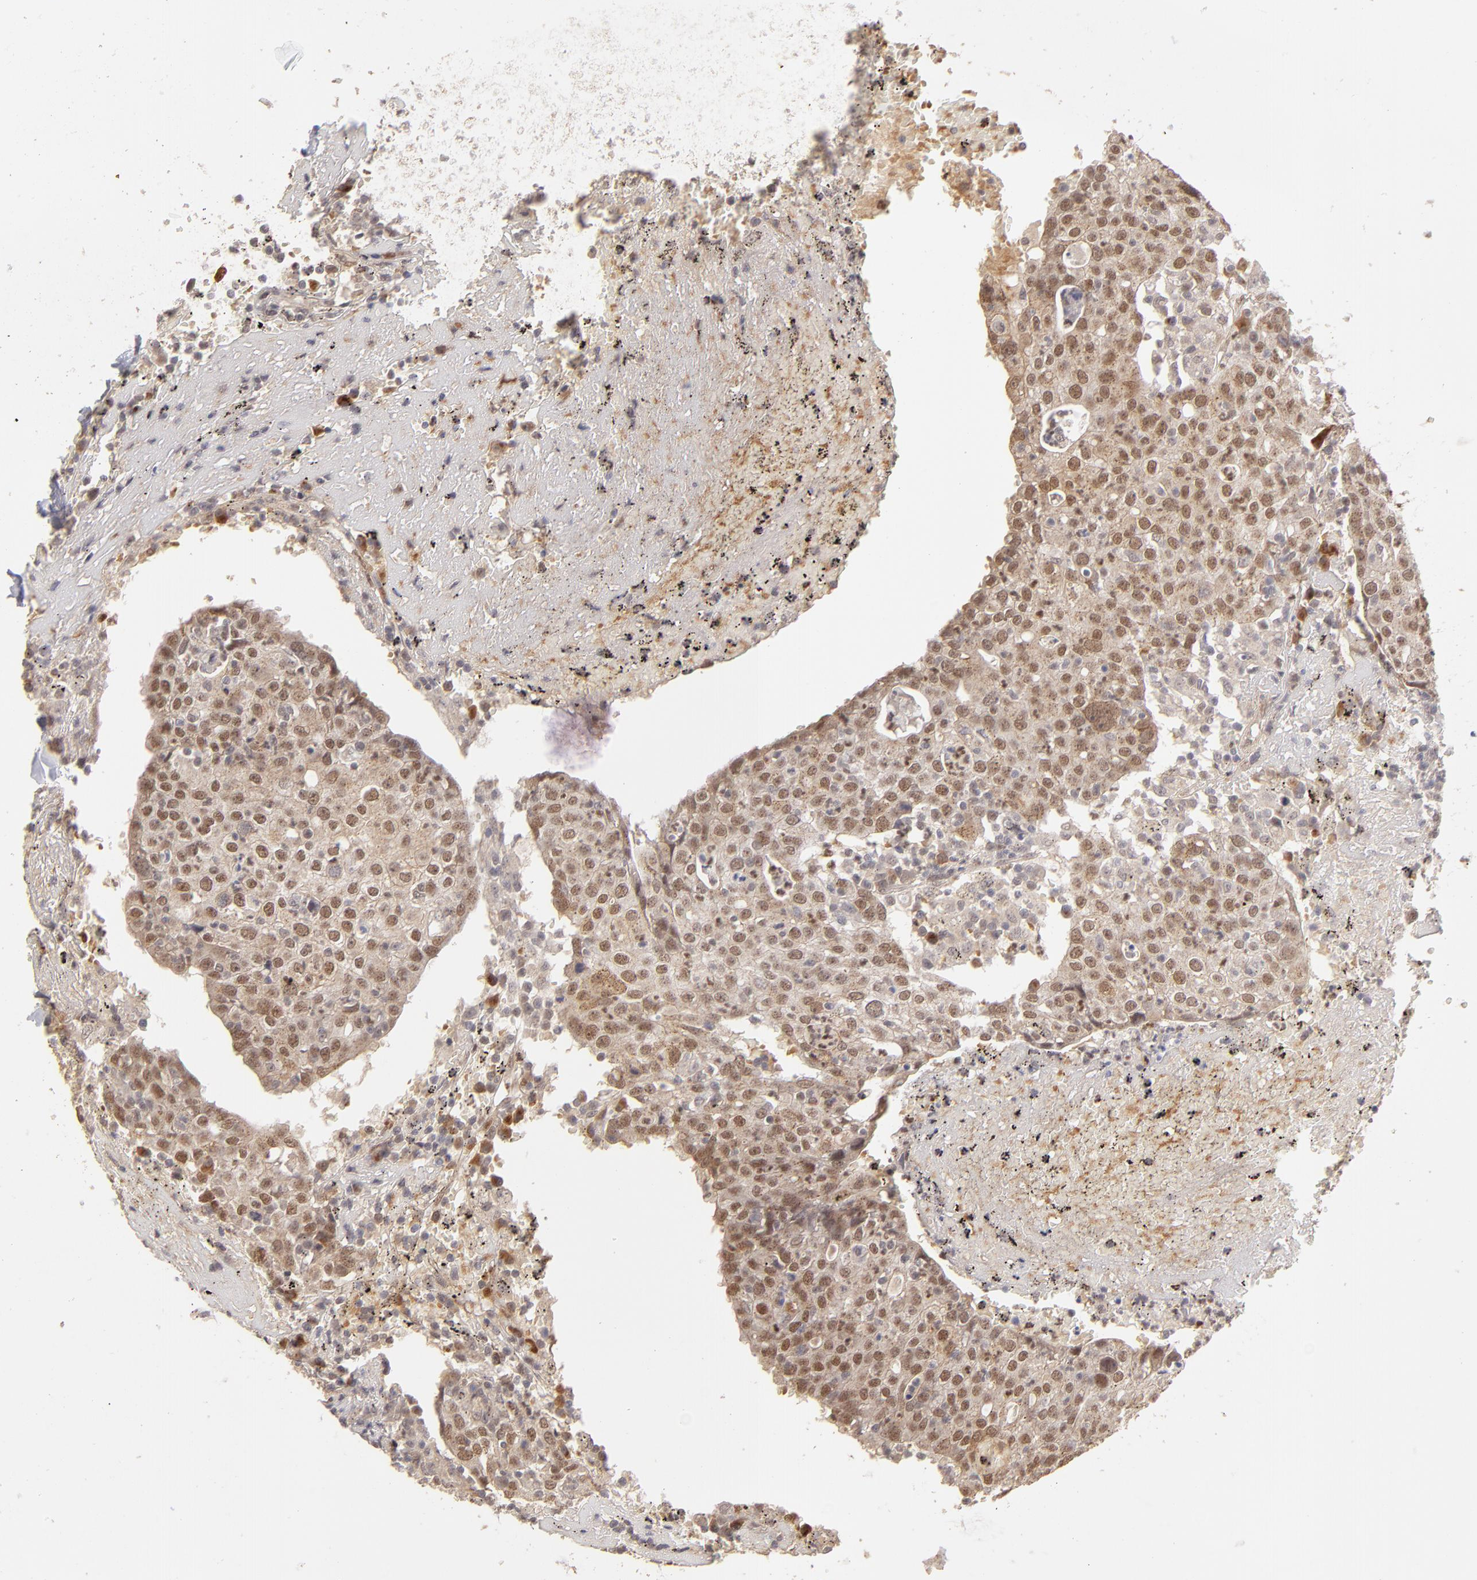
{"staining": {"intensity": "moderate", "quantity": ">75%", "location": "cytoplasmic/membranous,nuclear"}, "tissue": "head and neck cancer", "cell_type": "Tumor cells", "image_type": "cancer", "snomed": [{"axis": "morphology", "description": "Adenocarcinoma, NOS"}, {"axis": "topography", "description": "Salivary gland"}, {"axis": "topography", "description": "Head-Neck"}], "caption": "Immunohistochemical staining of head and neck adenocarcinoma shows medium levels of moderate cytoplasmic/membranous and nuclear expression in about >75% of tumor cells.", "gene": "NFE2", "patient": {"sex": "female", "age": 65}}